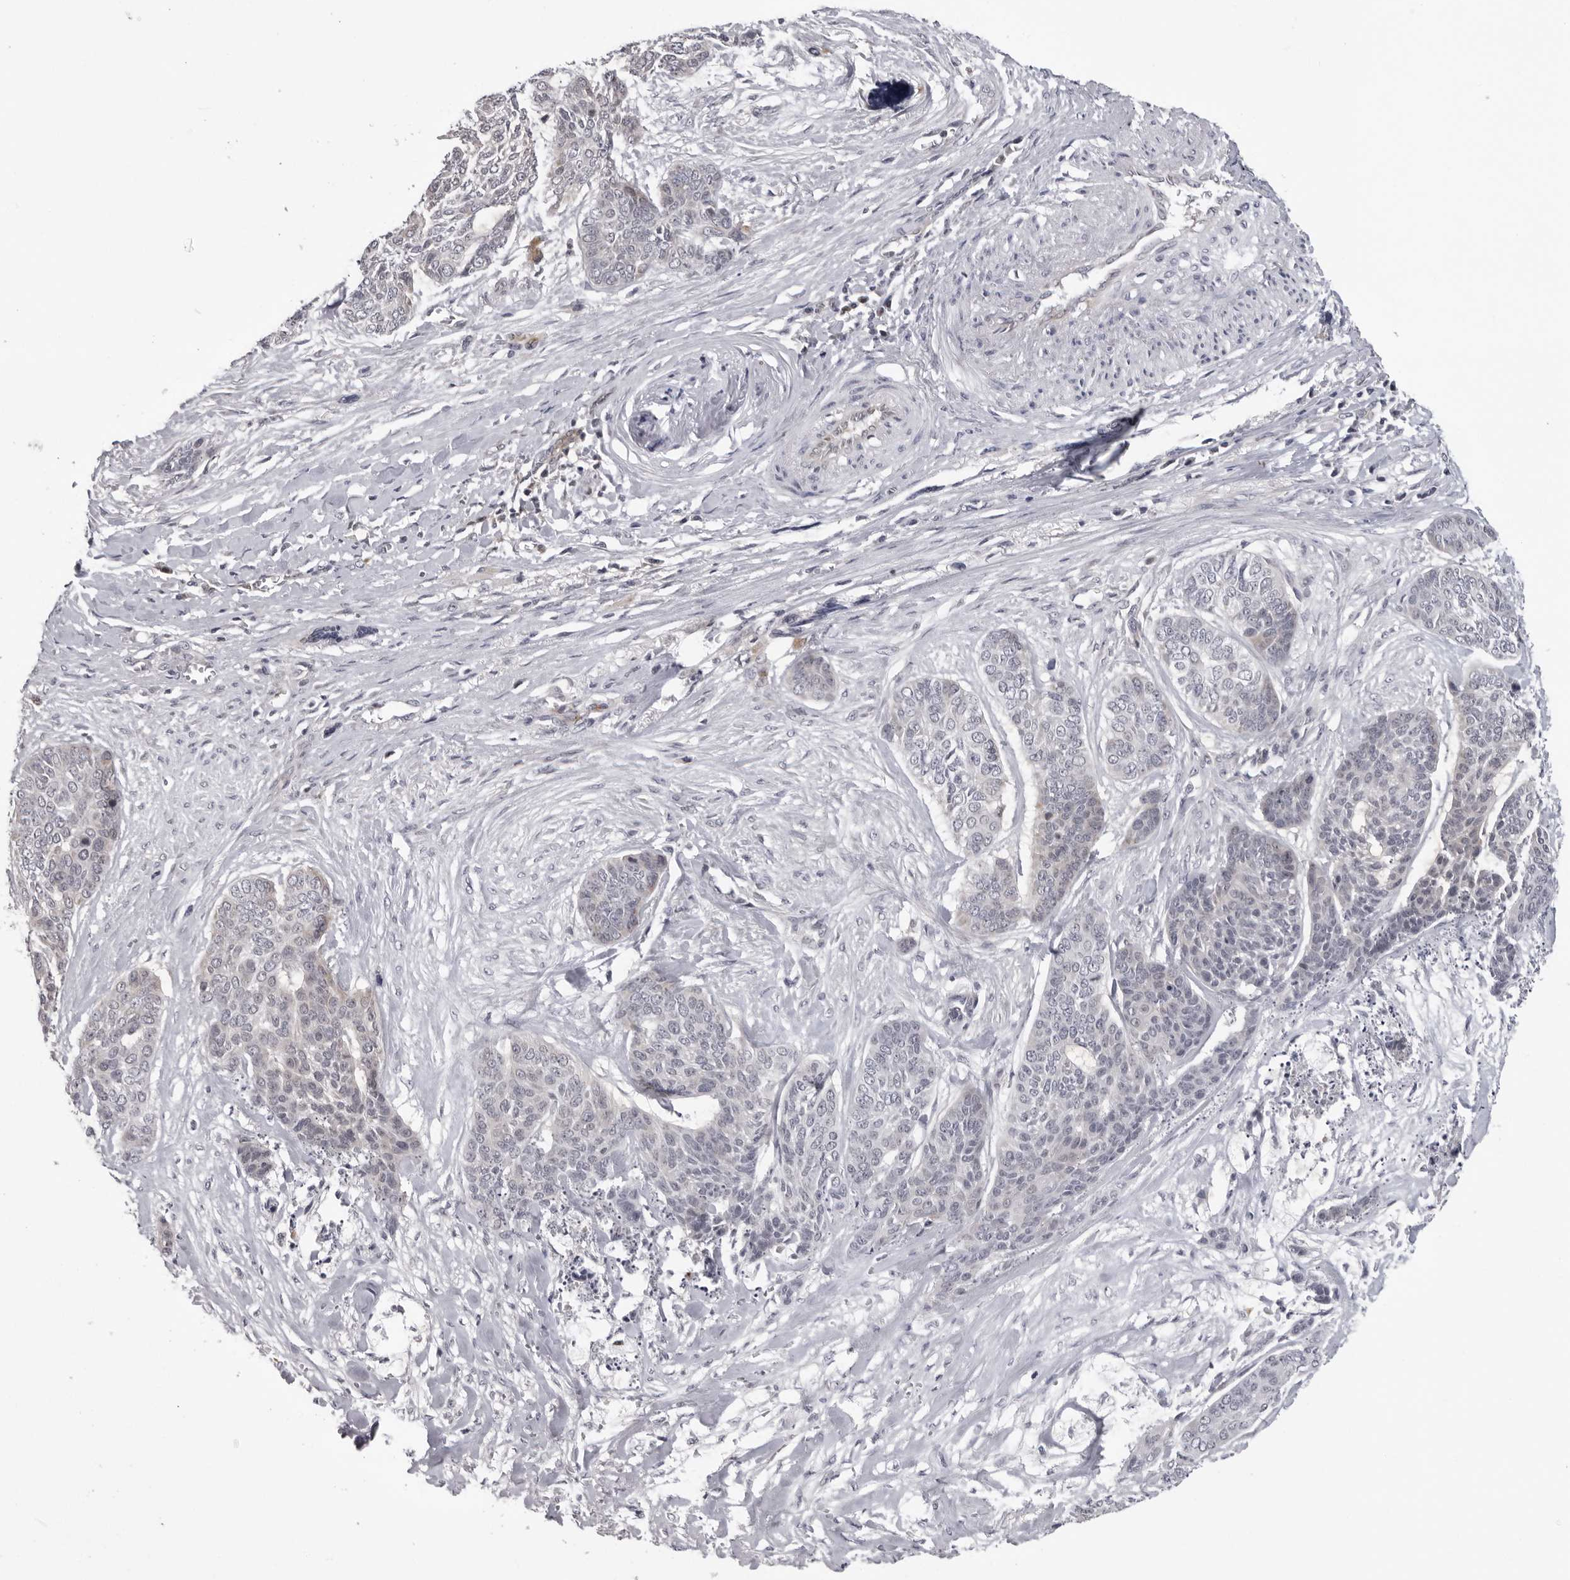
{"staining": {"intensity": "negative", "quantity": "none", "location": "none"}, "tissue": "skin cancer", "cell_type": "Tumor cells", "image_type": "cancer", "snomed": [{"axis": "morphology", "description": "Basal cell carcinoma"}, {"axis": "topography", "description": "Skin"}], "caption": "Skin basal cell carcinoma stained for a protein using immunohistochemistry (IHC) displays no positivity tumor cells.", "gene": "MRPS15", "patient": {"sex": "female", "age": 64}}